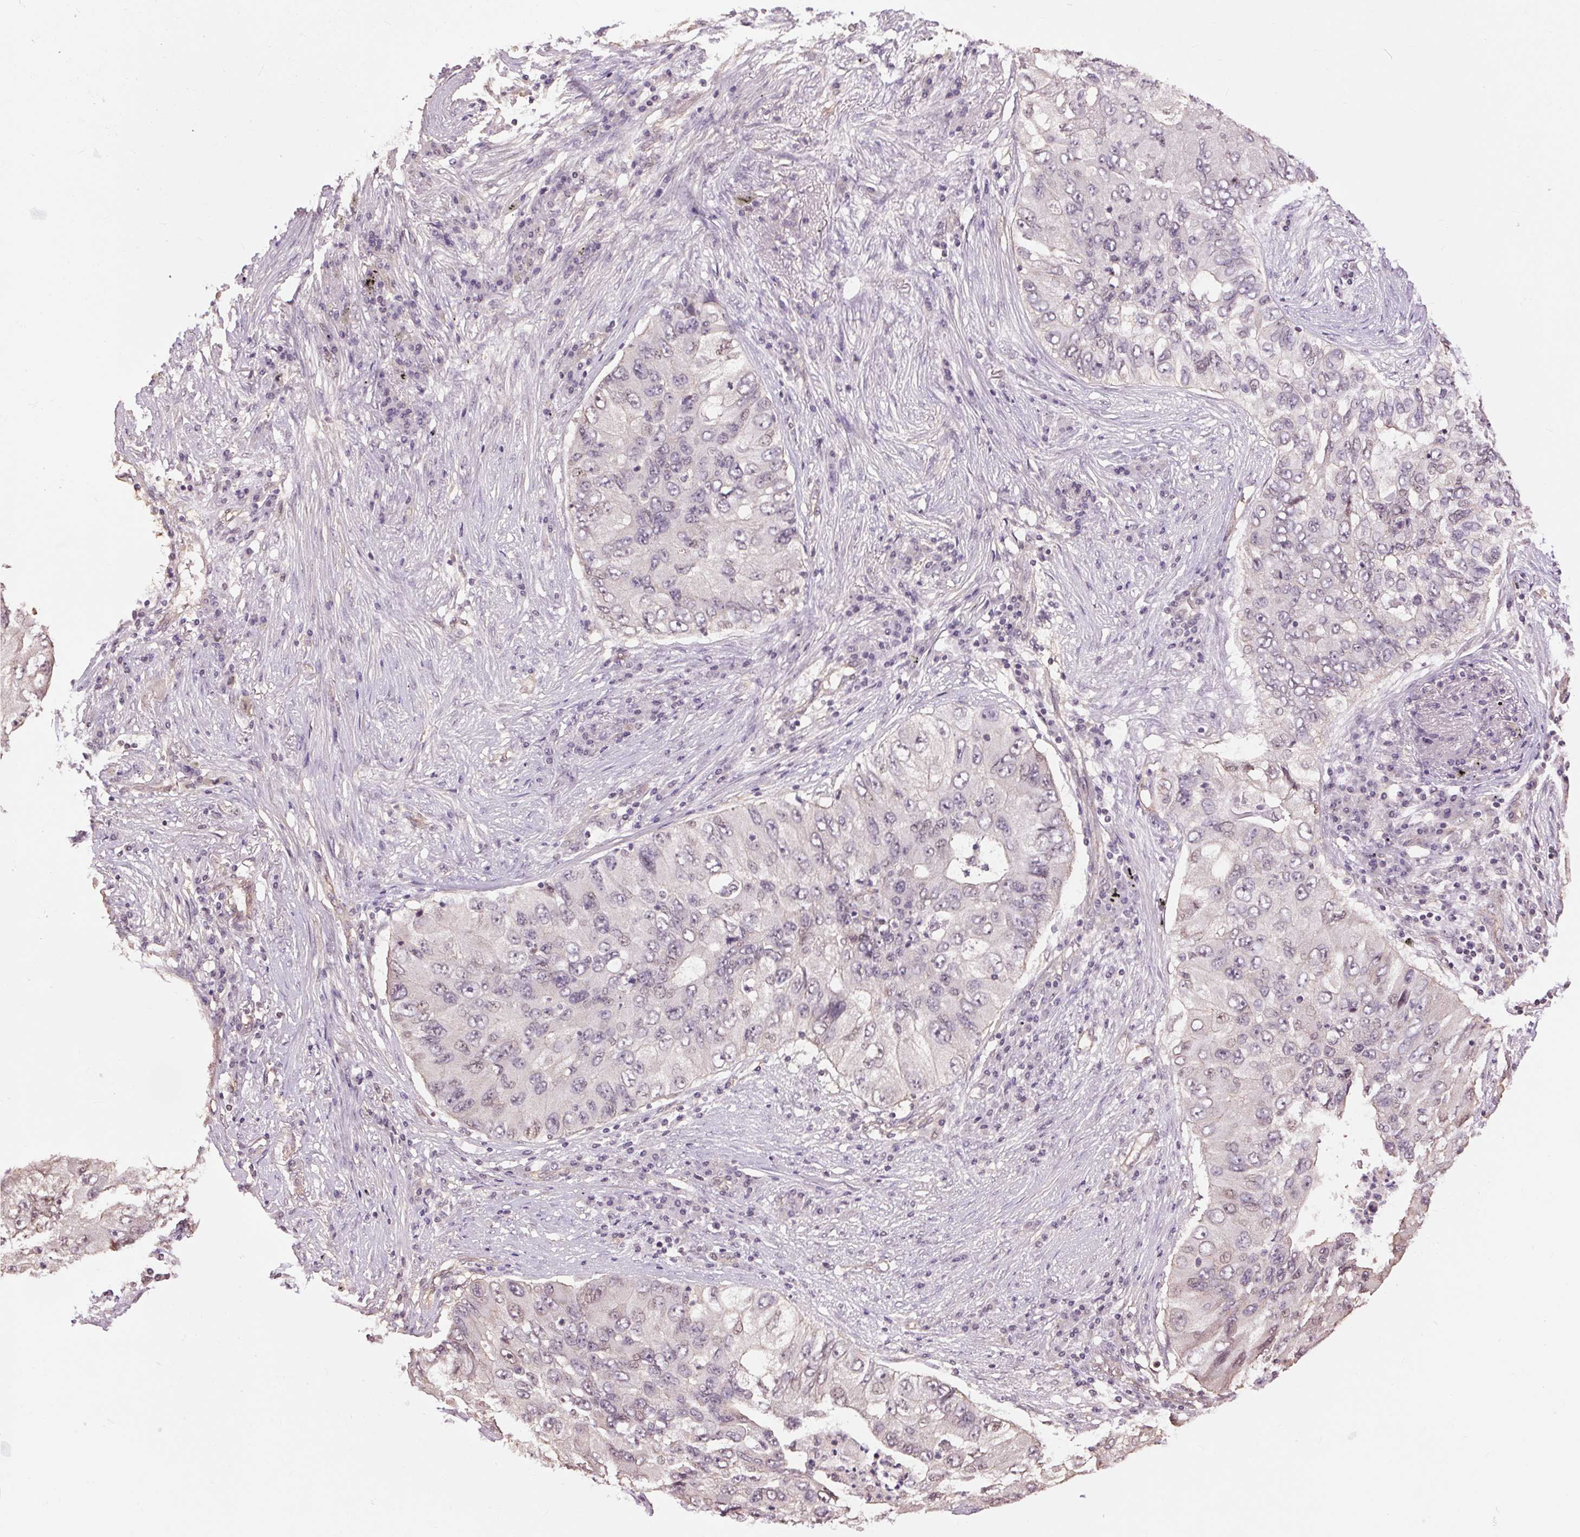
{"staining": {"intensity": "weak", "quantity": "<25%", "location": "nuclear"}, "tissue": "lung cancer", "cell_type": "Tumor cells", "image_type": "cancer", "snomed": [{"axis": "morphology", "description": "Adenocarcinoma, NOS"}, {"axis": "morphology", "description": "Adenocarcinoma, metastatic, NOS"}, {"axis": "topography", "description": "Lymph node"}, {"axis": "topography", "description": "Lung"}], "caption": "Immunohistochemical staining of lung cancer exhibits no significant positivity in tumor cells.", "gene": "PALM", "patient": {"sex": "female", "age": 54}}